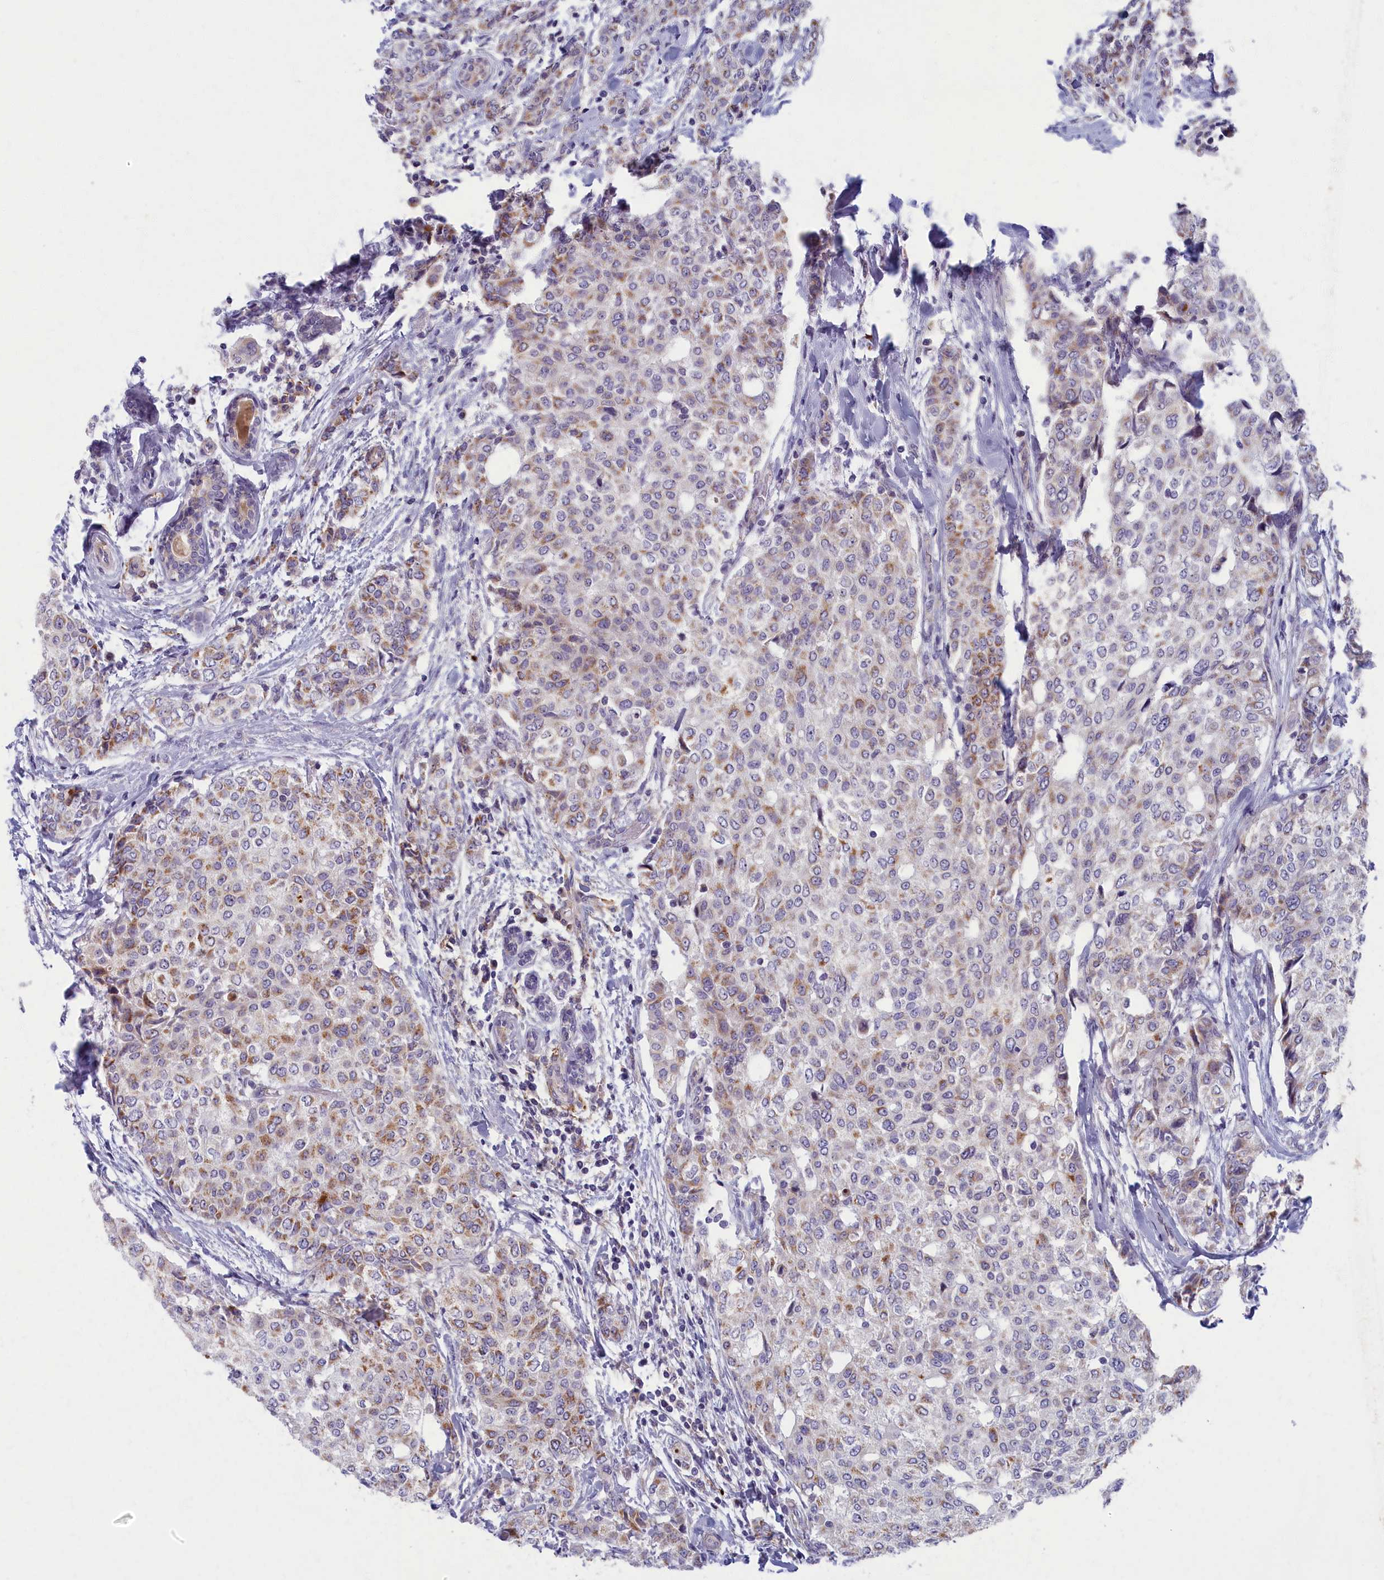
{"staining": {"intensity": "moderate", "quantity": "<25%", "location": "cytoplasmic/membranous"}, "tissue": "breast cancer", "cell_type": "Tumor cells", "image_type": "cancer", "snomed": [{"axis": "morphology", "description": "Lobular carcinoma"}, {"axis": "topography", "description": "Breast"}], "caption": "A photomicrograph of breast lobular carcinoma stained for a protein shows moderate cytoplasmic/membranous brown staining in tumor cells.", "gene": "MRPS25", "patient": {"sex": "female", "age": 51}}